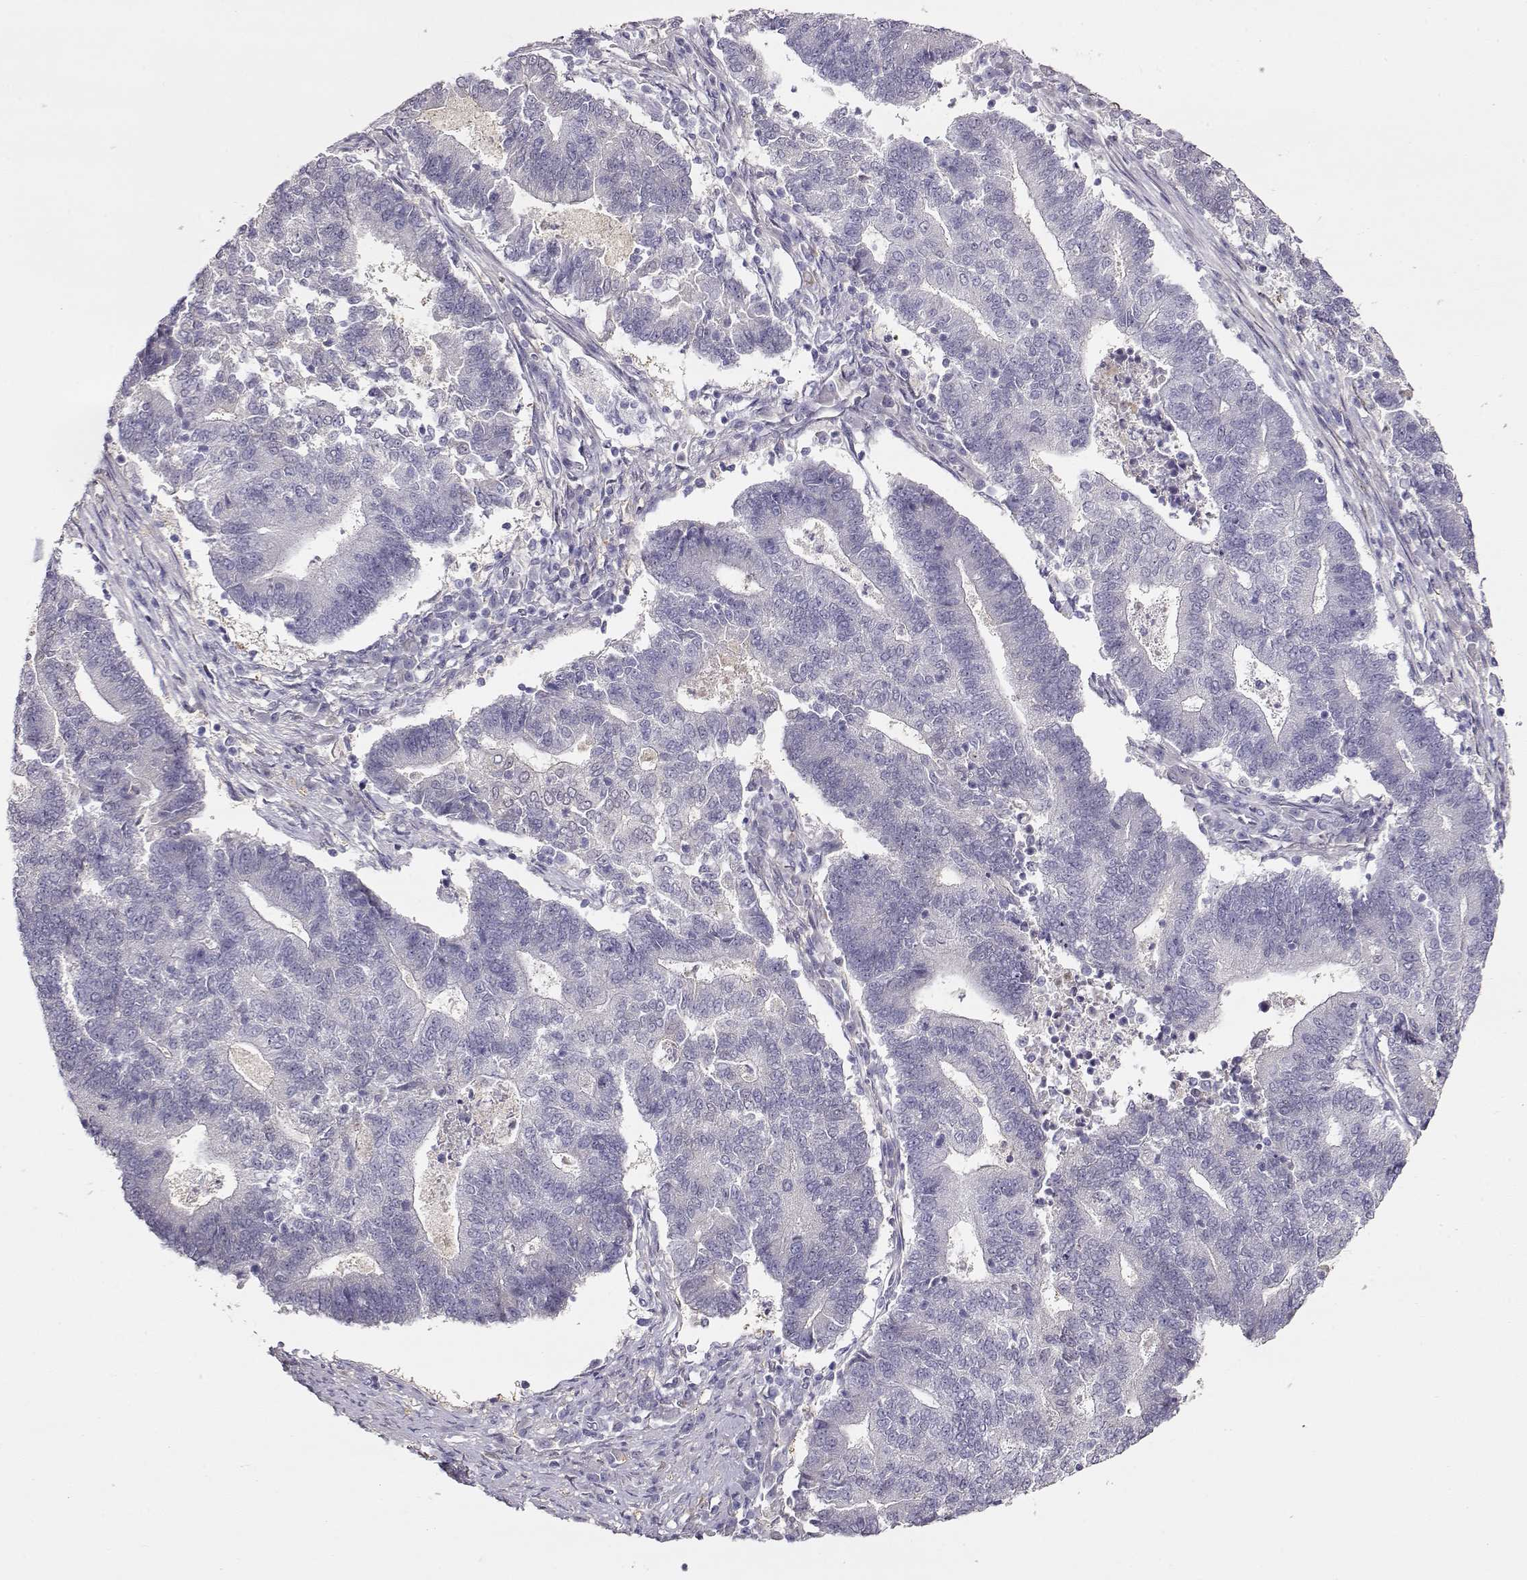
{"staining": {"intensity": "negative", "quantity": "none", "location": "none"}, "tissue": "endometrial cancer", "cell_type": "Tumor cells", "image_type": "cancer", "snomed": [{"axis": "morphology", "description": "Adenocarcinoma, NOS"}, {"axis": "topography", "description": "Uterus"}, {"axis": "topography", "description": "Endometrium"}], "caption": "An immunohistochemistry (IHC) micrograph of adenocarcinoma (endometrial) is shown. There is no staining in tumor cells of adenocarcinoma (endometrial).", "gene": "CCR8", "patient": {"sex": "female", "age": 54}}